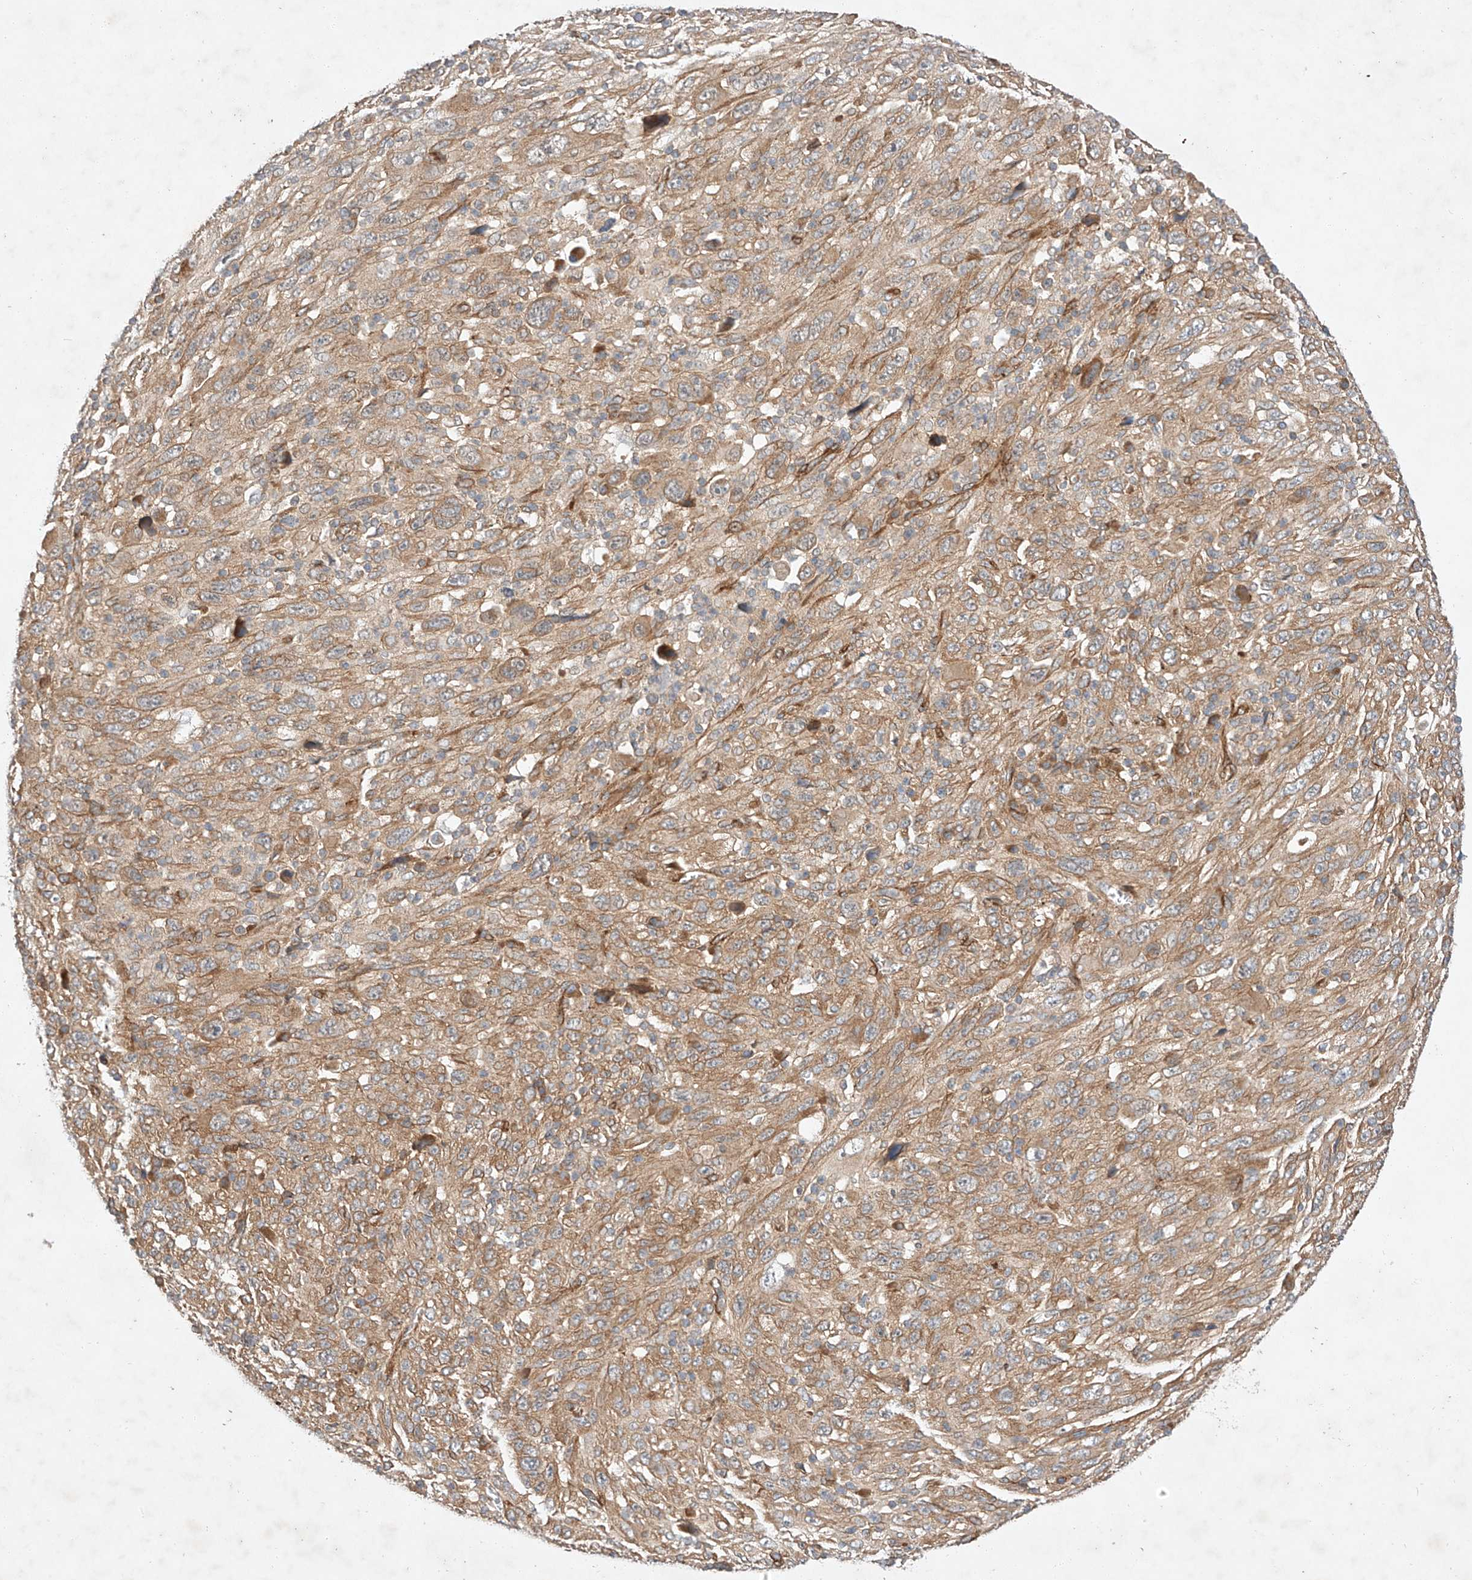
{"staining": {"intensity": "moderate", "quantity": ">75%", "location": "cytoplasmic/membranous"}, "tissue": "melanoma", "cell_type": "Tumor cells", "image_type": "cancer", "snomed": [{"axis": "morphology", "description": "Malignant melanoma, Metastatic site"}, {"axis": "topography", "description": "Skin"}], "caption": "A medium amount of moderate cytoplasmic/membranous positivity is identified in about >75% of tumor cells in melanoma tissue.", "gene": "RAB23", "patient": {"sex": "female", "age": 56}}